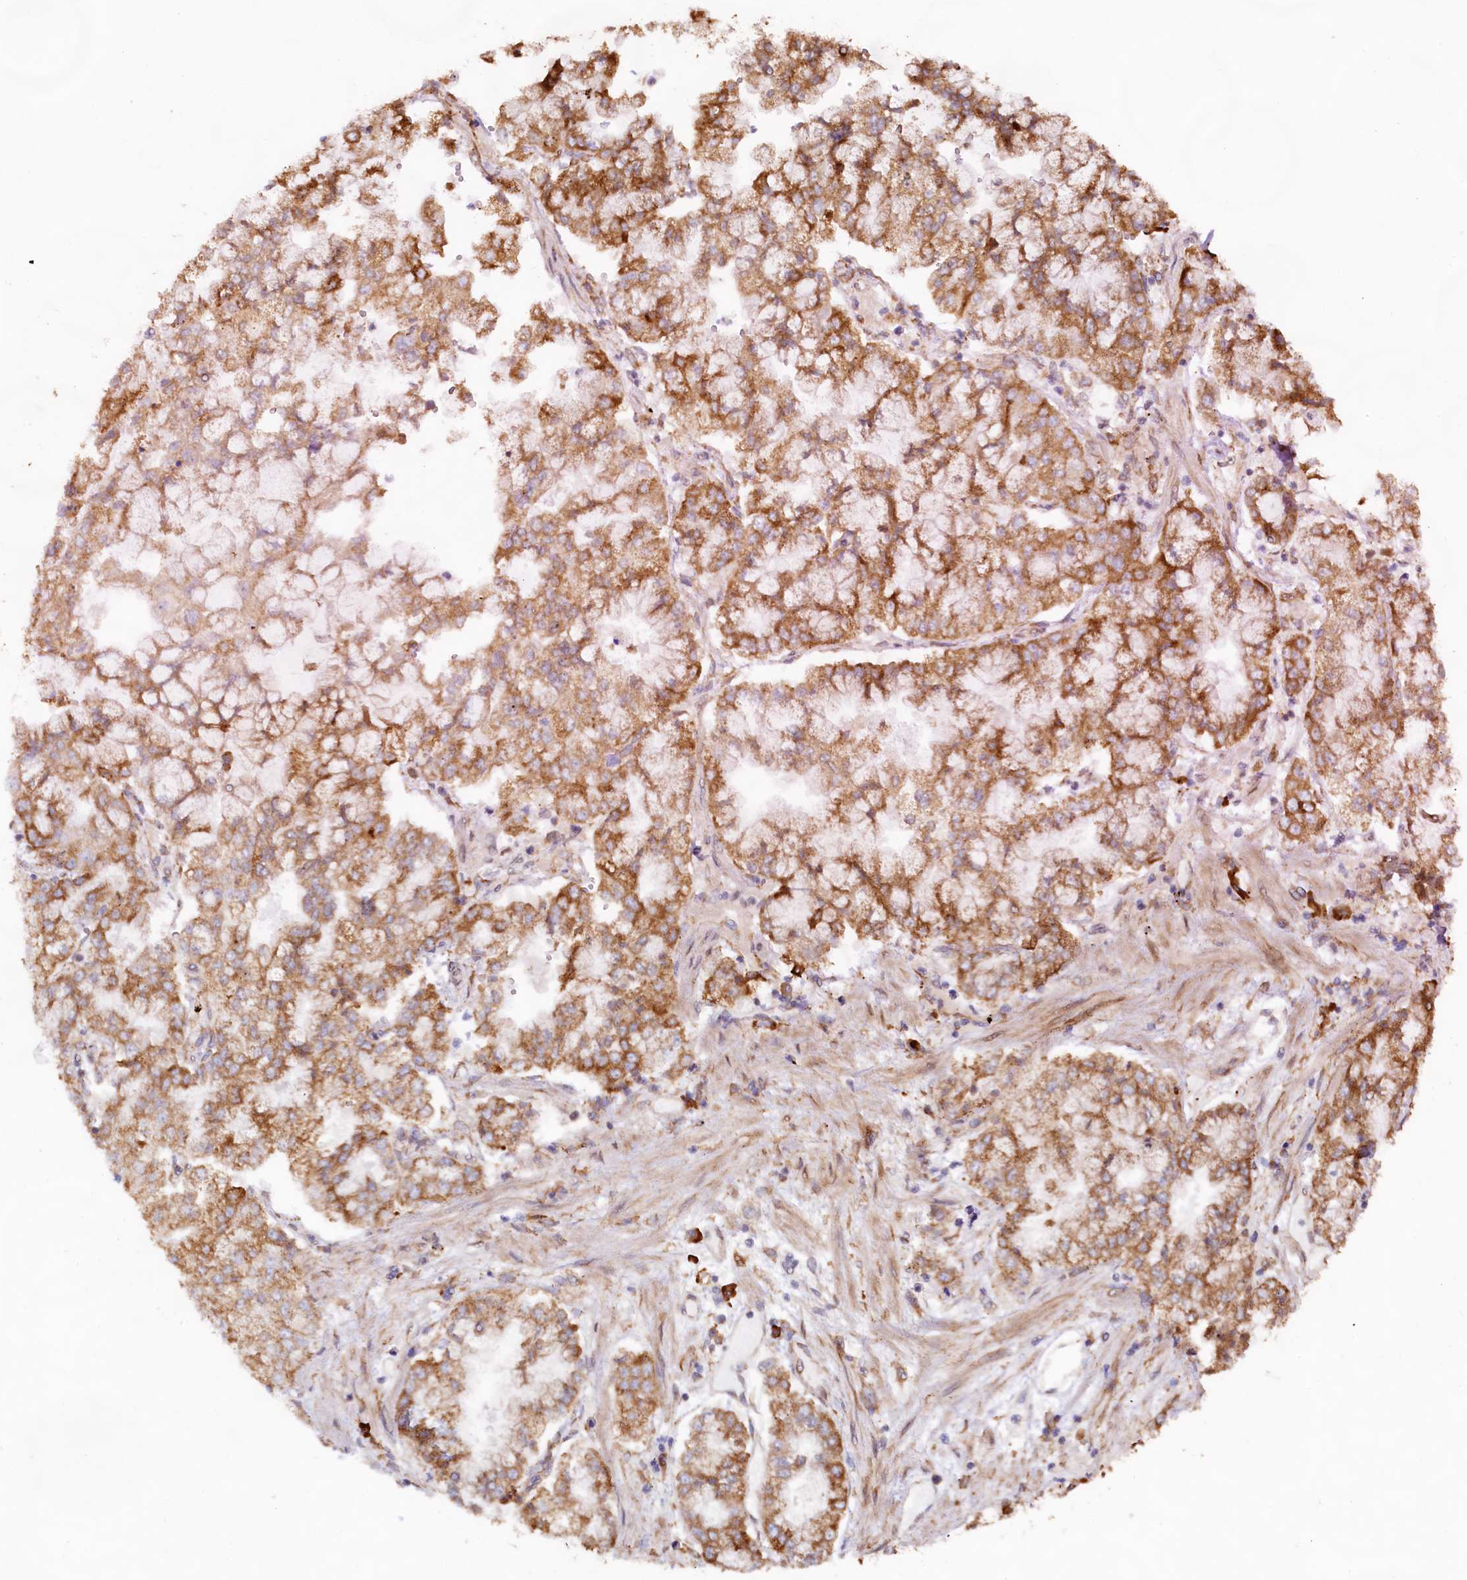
{"staining": {"intensity": "moderate", "quantity": ">75%", "location": "cytoplasmic/membranous"}, "tissue": "stomach cancer", "cell_type": "Tumor cells", "image_type": "cancer", "snomed": [{"axis": "morphology", "description": "Adenocarcinoma, NOS"}, {"axis": "topography", "description": "Stomach"}], "caption": "Immunohistochemistry image of human adenocarcinoma (stomach) stained for a protein (brown), which reveals medium levels of moderate cytoplasmic/membranous staining in about >75% of tumor cells.", "gene": "TBC1D19", "patient": {"sex": "male", "age": 76}}